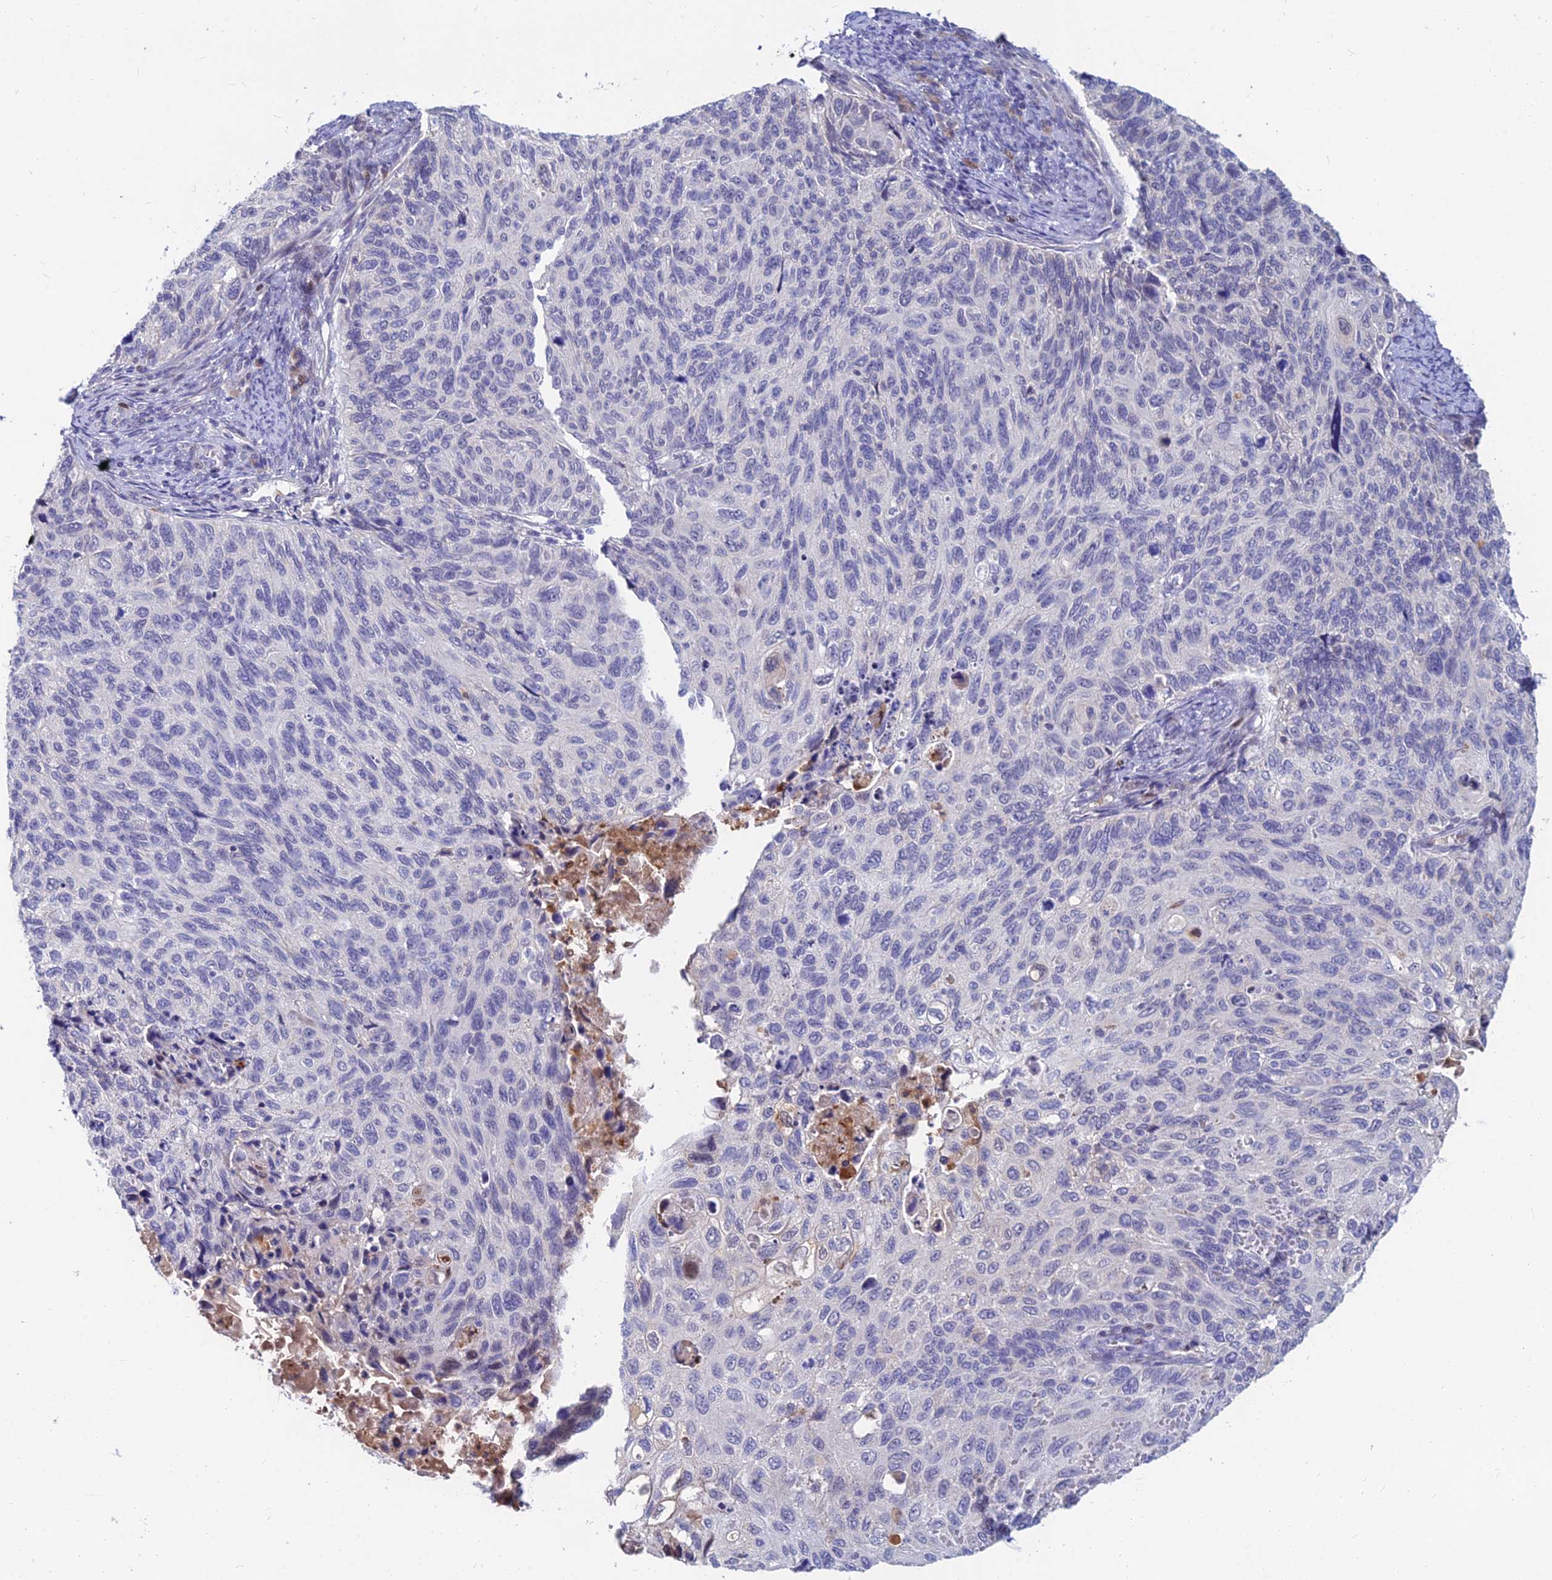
{"staining": {"intensity": "negative", "quantity": "none", "location": "none"}, "tissue": "cervical cancer", "cell_type": "Tumor cells", "image_type": "cancer", "snomed": [{"axis": "morphology", "description": "Squamous cell carcinoma, NOS"}, {"axis": "topography", "description": "Cervix"}], "caption": "The micrograph reveals no significant positivity in tumor cells of cervical cancer (squamous cell carcinoma). (Brightfield microscopy of DAB immunohistochemistry (IHC) at high magnification).", "gene": "GOLGA6D", "patient": {"sex": "female", "age": 70}}